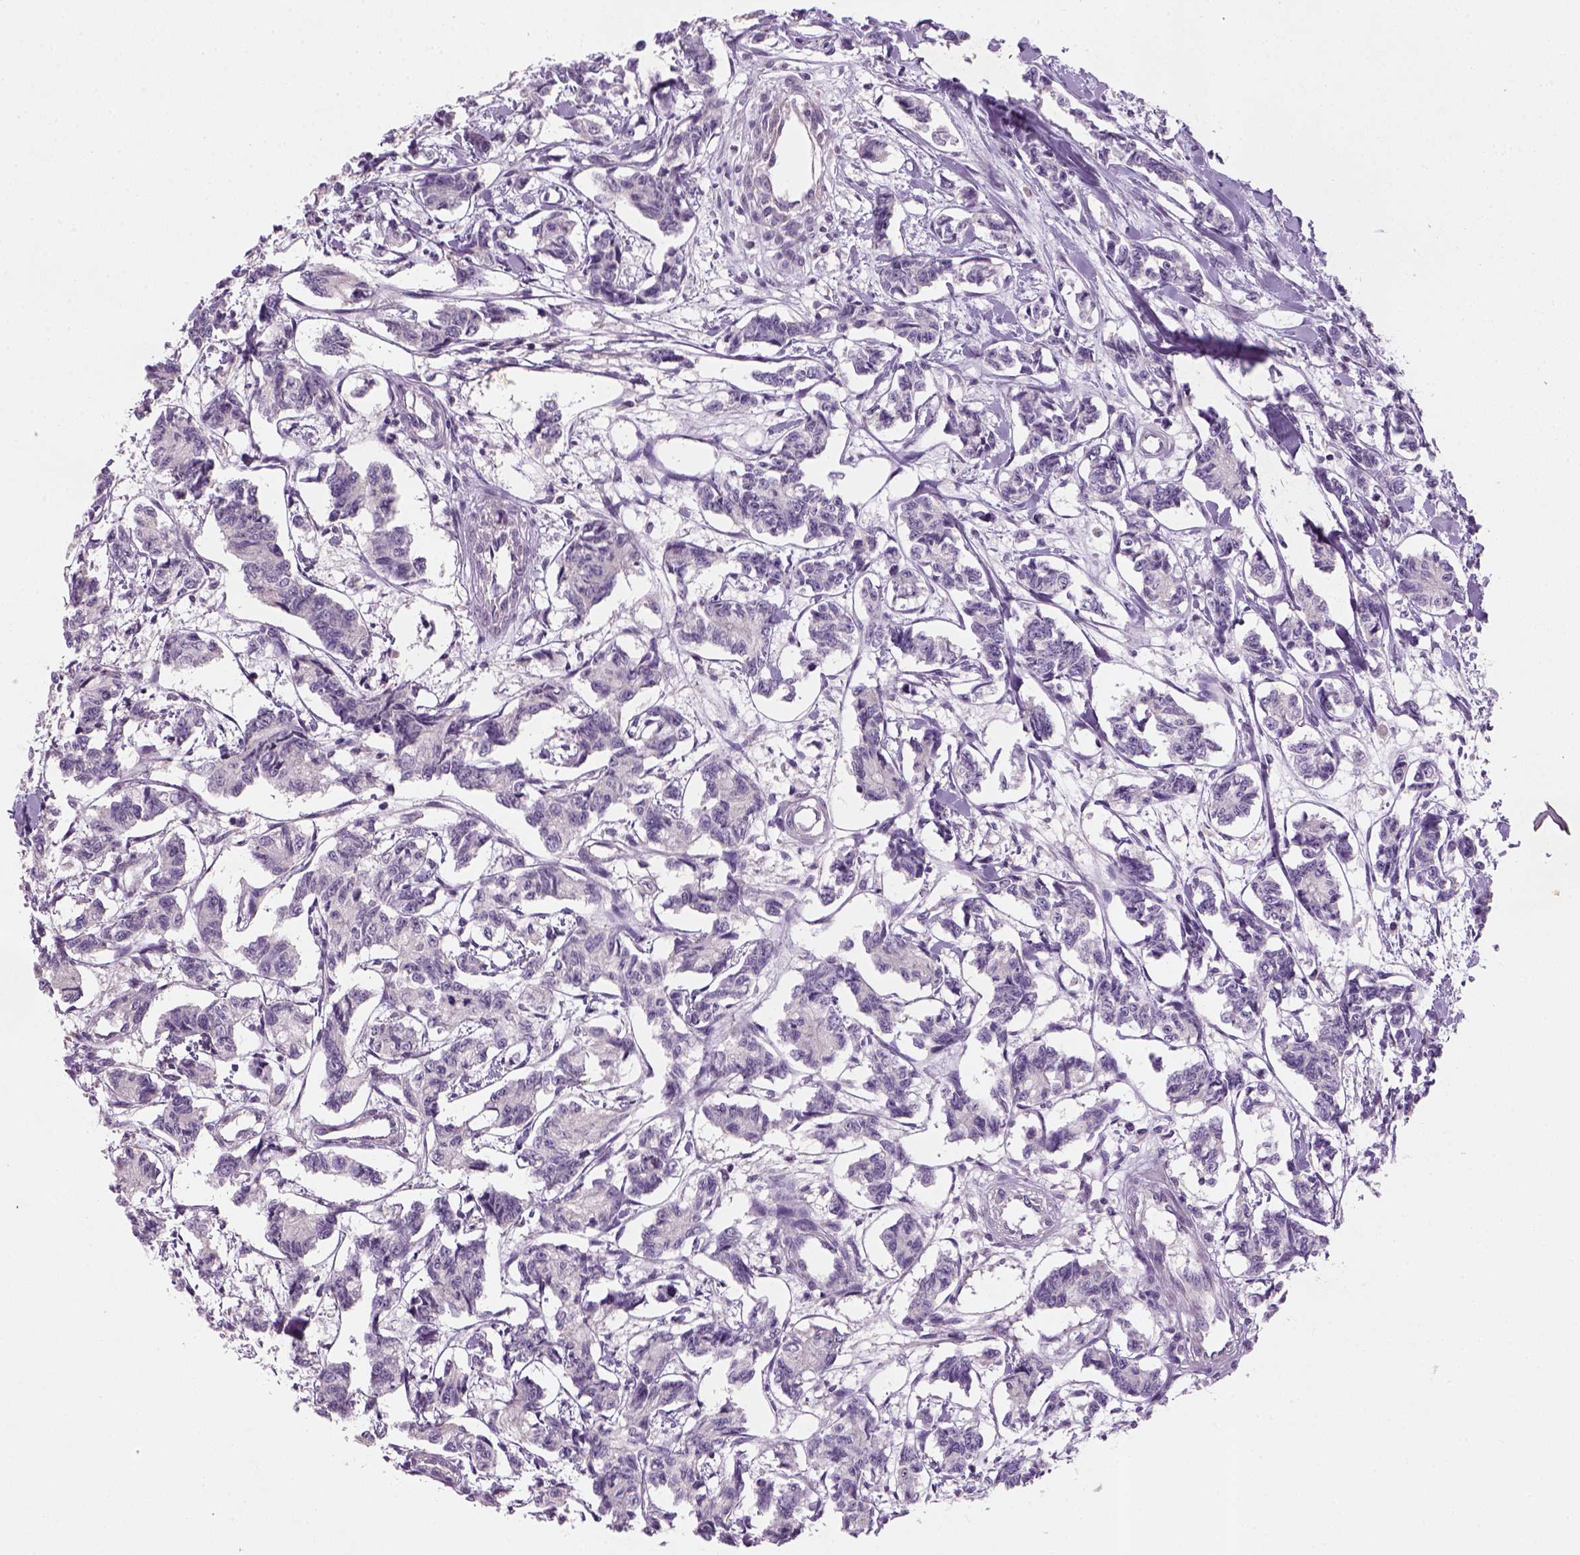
{"staining": {"intensity": "negative", "quantity": "none", "location": "none"}, "tissue": "carcinoid", "cell_type": "Tumor cells", "image_type": "cancer", "snomed": [{"axis": "morphology", "description": "Carcinoid, malignant, NOS"}, {"axis": "topography", "description": "Kidney"}], "caption": "This is an immunohistochemistry (IHC) photomicrograph of human malignant carcinoid. There is no staining in tumor cells.", "gene": "NUDT6", "patient": {"sex": "female", "age": 41}}